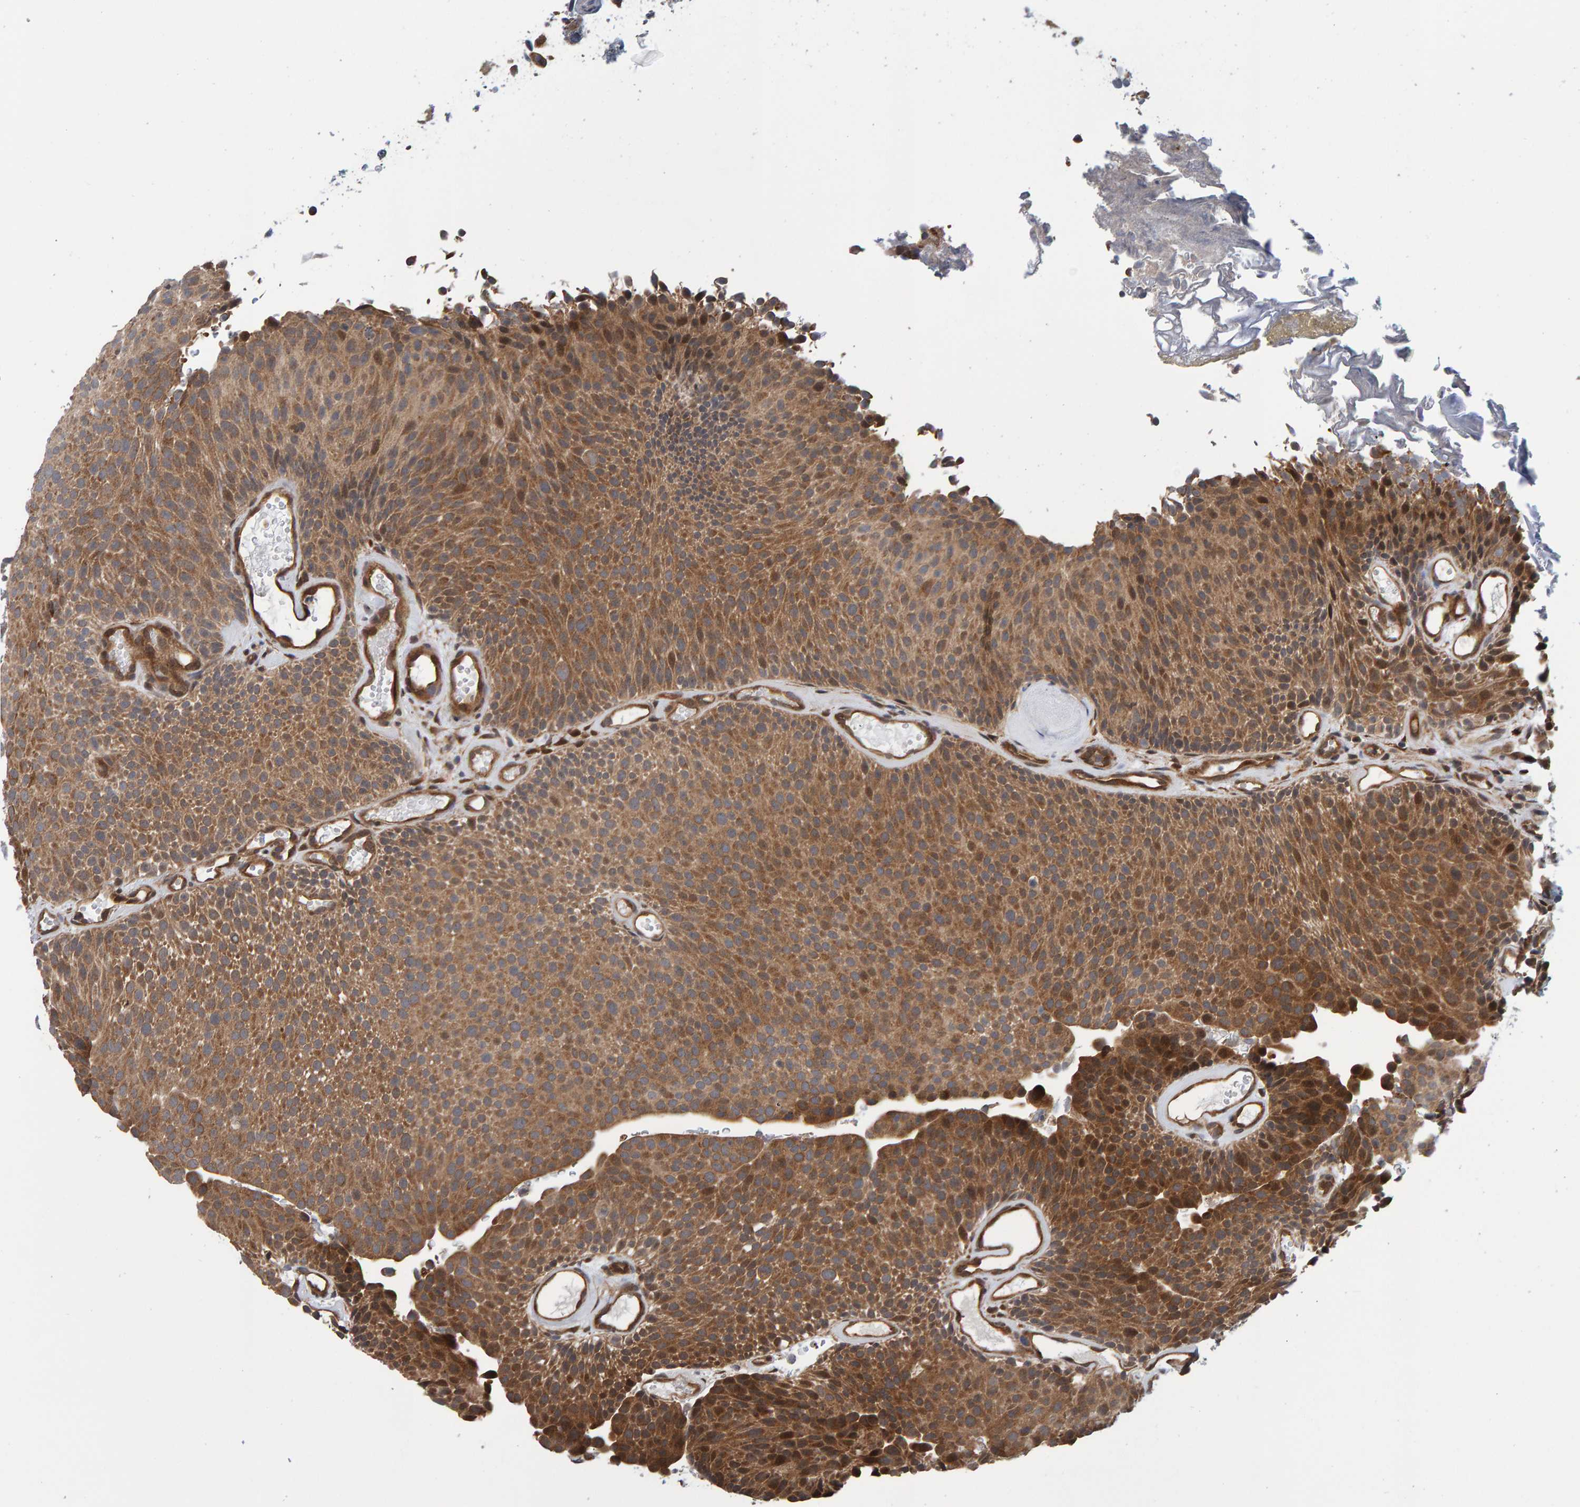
{"staining": {"intensity": "moderate", "quantity": ">75%", "location": "cytoplasmic/membranous"}, "tissue": "urothelial cancer", "cell_type": "Tumor cells", "image_type": "cancer", "snomed": [{"axis": "morphology", "description": "Urothelial carcinoma, Low grade"}, {"axis": "topography", "description": "Urinary bladder"}], "caption": "Immunohistochemical staining of human urothelial carcinoma (low-grade) shows medium levels of moderate cytoplasmic/membranous protein positivity in about >75% of tumor cells.", "gene": "SCRN2", "patient": {"sex": "male", "age": 78}}